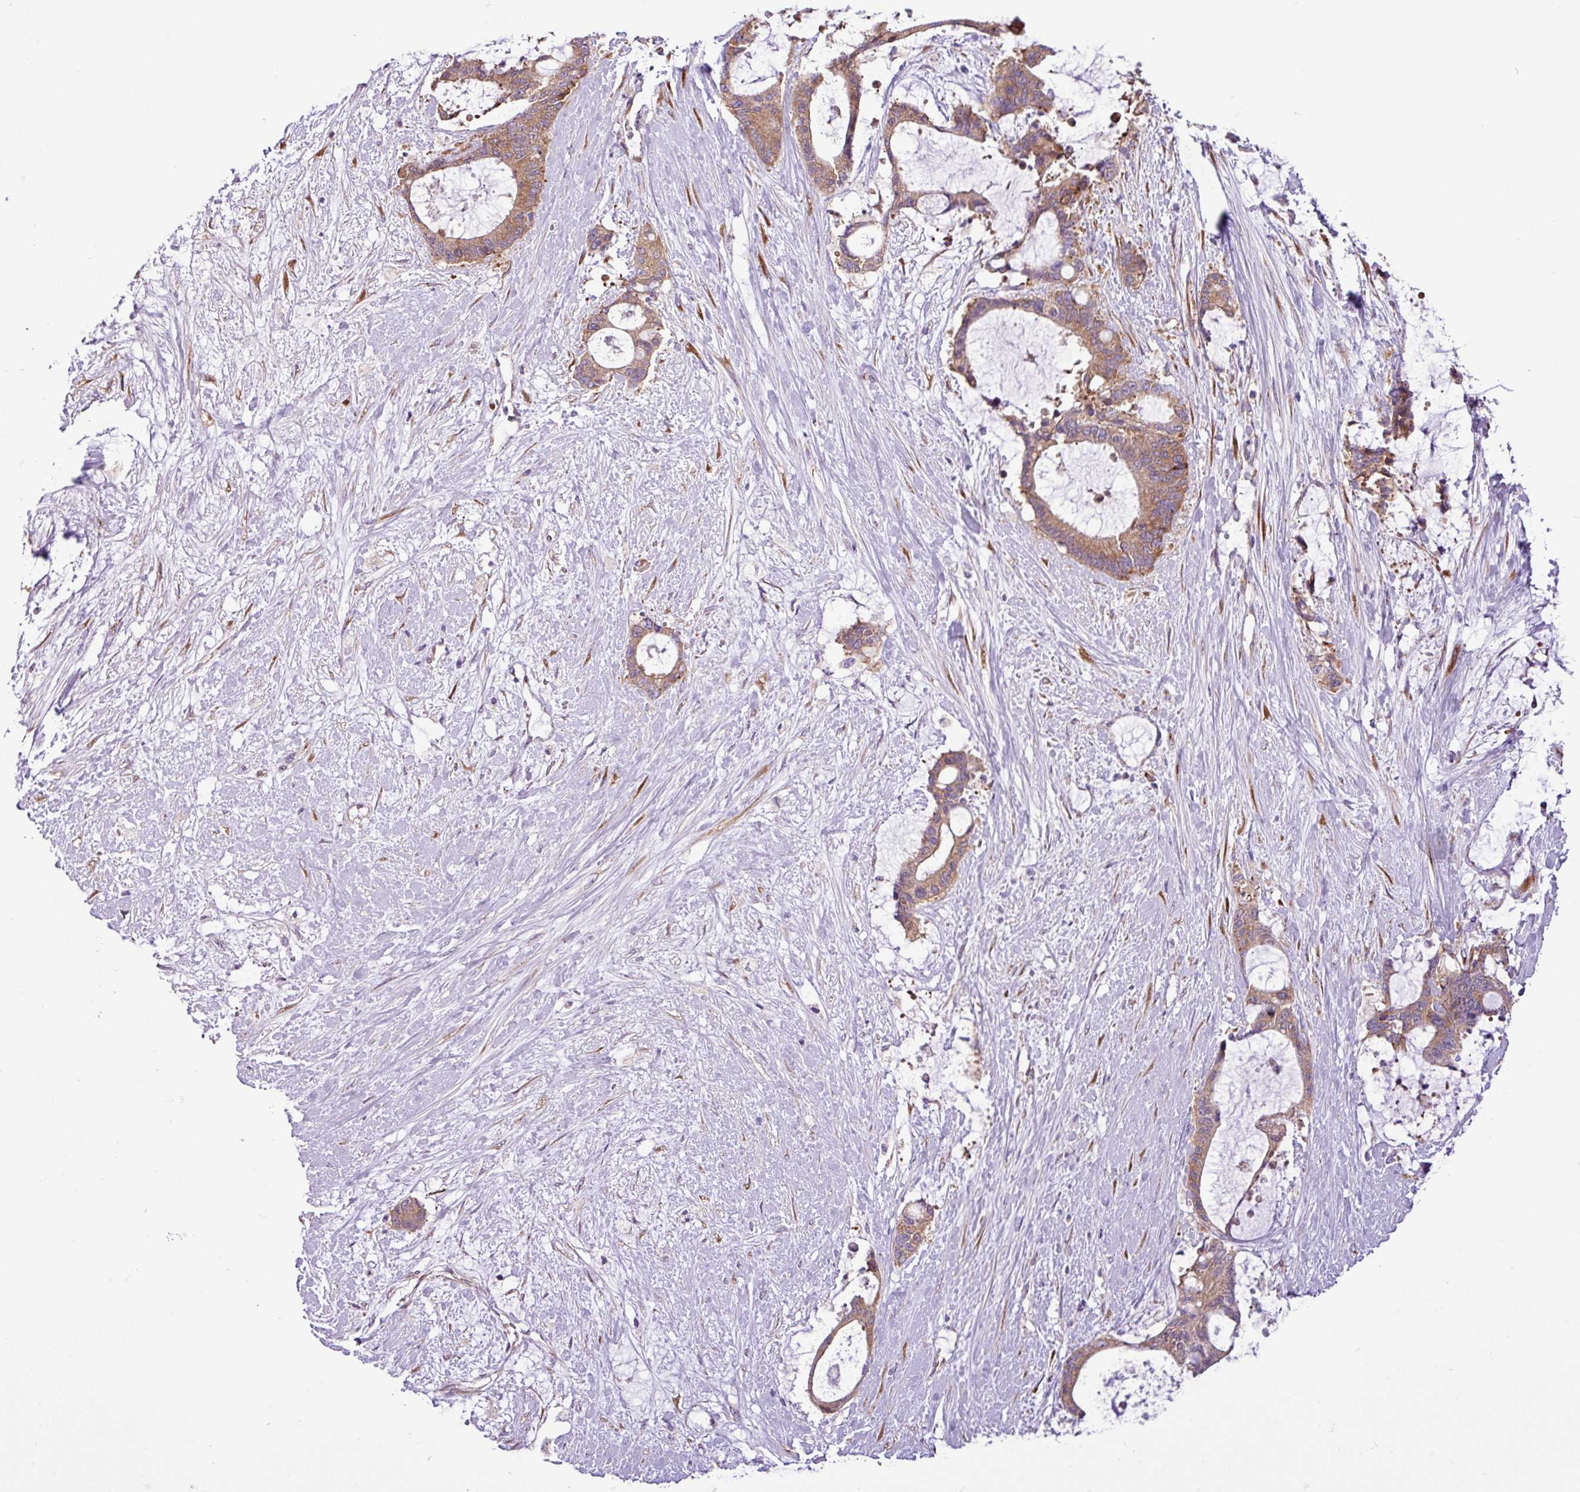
{"staining": {"intensity": "moderate", "quantity": ">75%", "location": "cytoplasmic/membranous"}, "tissue": "liver cancer", "cell_type": "Tumor cells", "image_type": "cancer", "snomed": [{"axis": "morphology", "description": "Normal tissue, NOS"}, {"axis": "morphology", "description": "Cholangiocarcinoma"}, {"axis": "topography", "description": "Liver"}, {"axis": "topography", "description": "Peripheral nerve tissue"}], "caption": "A histopathology image of liver cholangiocarcinoma stained for a protein shows moderate cytoplasmic/membranous brown staining in tumor cells. (DAB IHC, brown staining for protein, blue staining for nuclei).", "gene": "RPL13", "patient": {"sex": "female", "age": 73}}